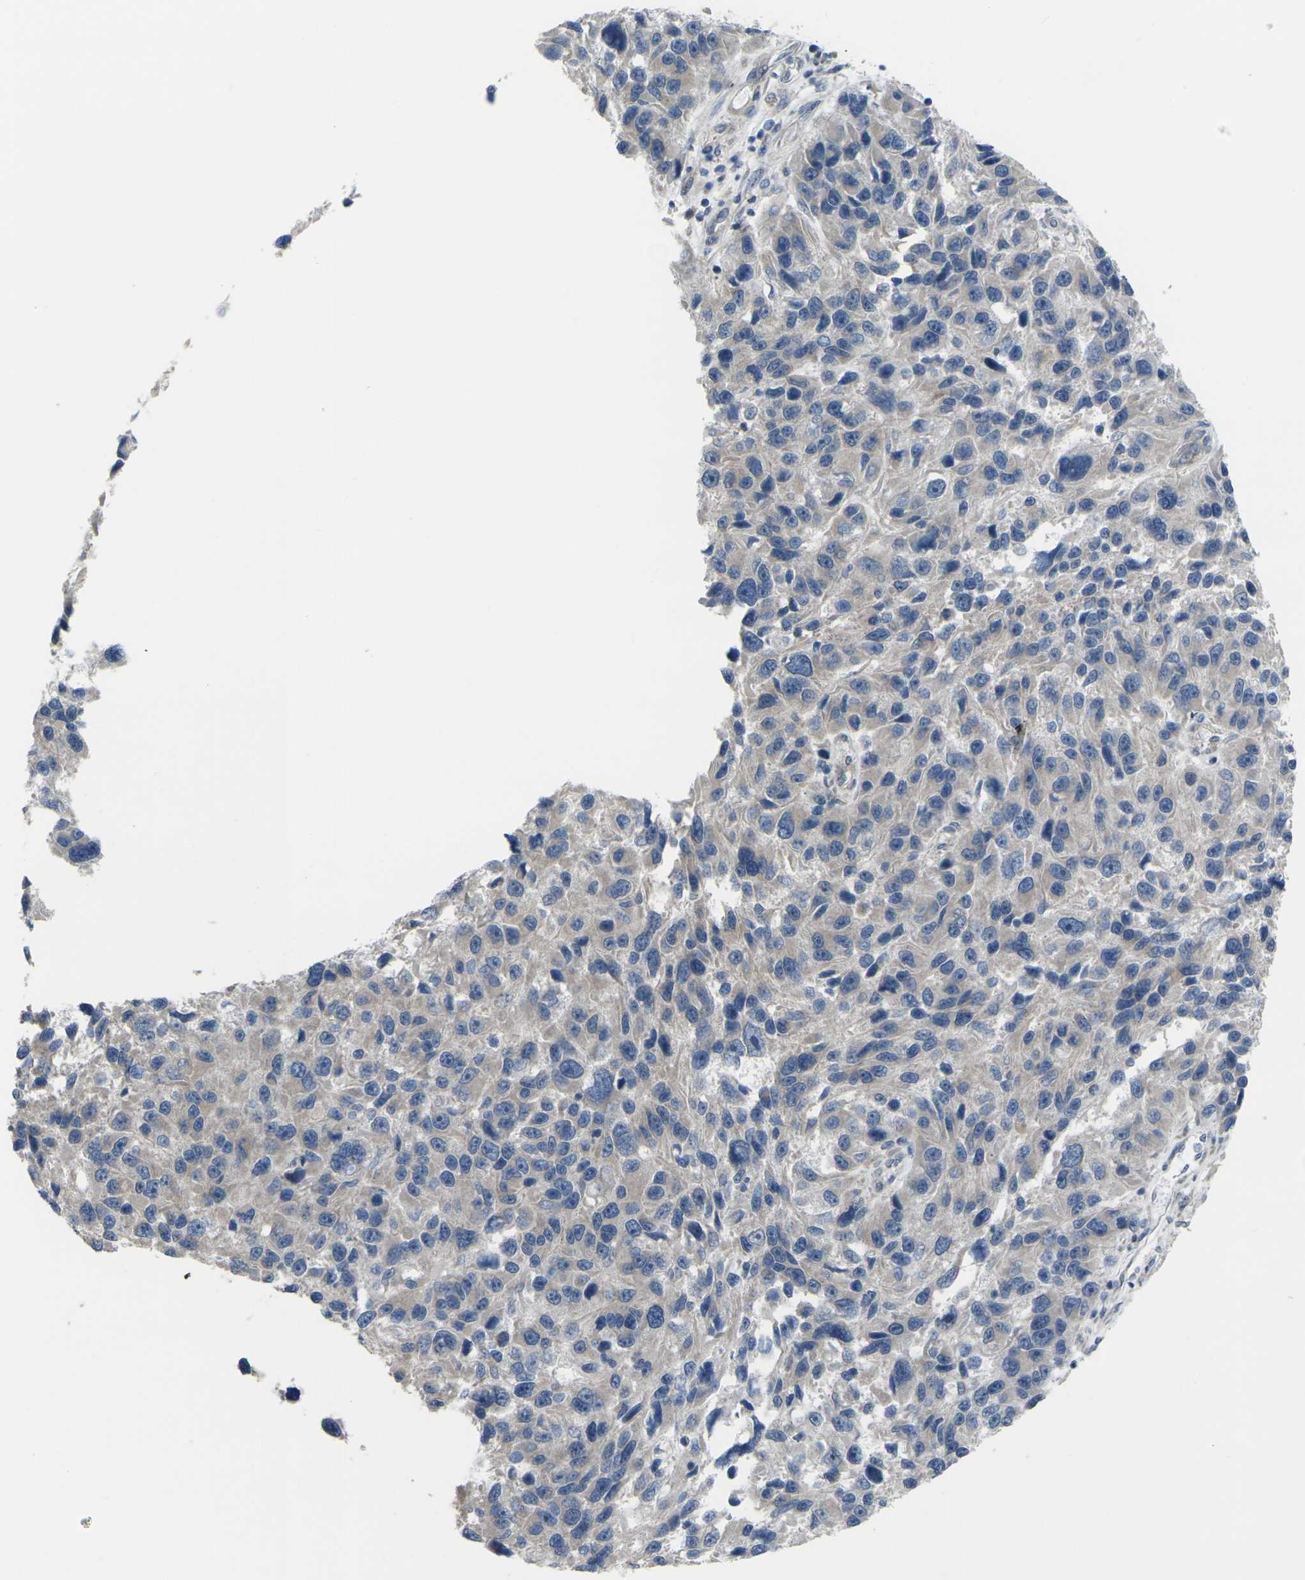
{"staining": {"intensity": "negative", "quantity": "none", "location": "none"}, "tissue": "melanoma", "cell_type": "Tumor cells", "image_type": "cancer", "snomed": [{"axis": "morphology", "description": "Malignant melanoma, NOS"}, {"axis": "topography", "description": "Skin"}], "caption": "Immunohistochemical staining of malignant melanoma shows no significant staining in tumor cells.", "gene": "CCR10", "patient": {"sex": "male", "age": 53}}